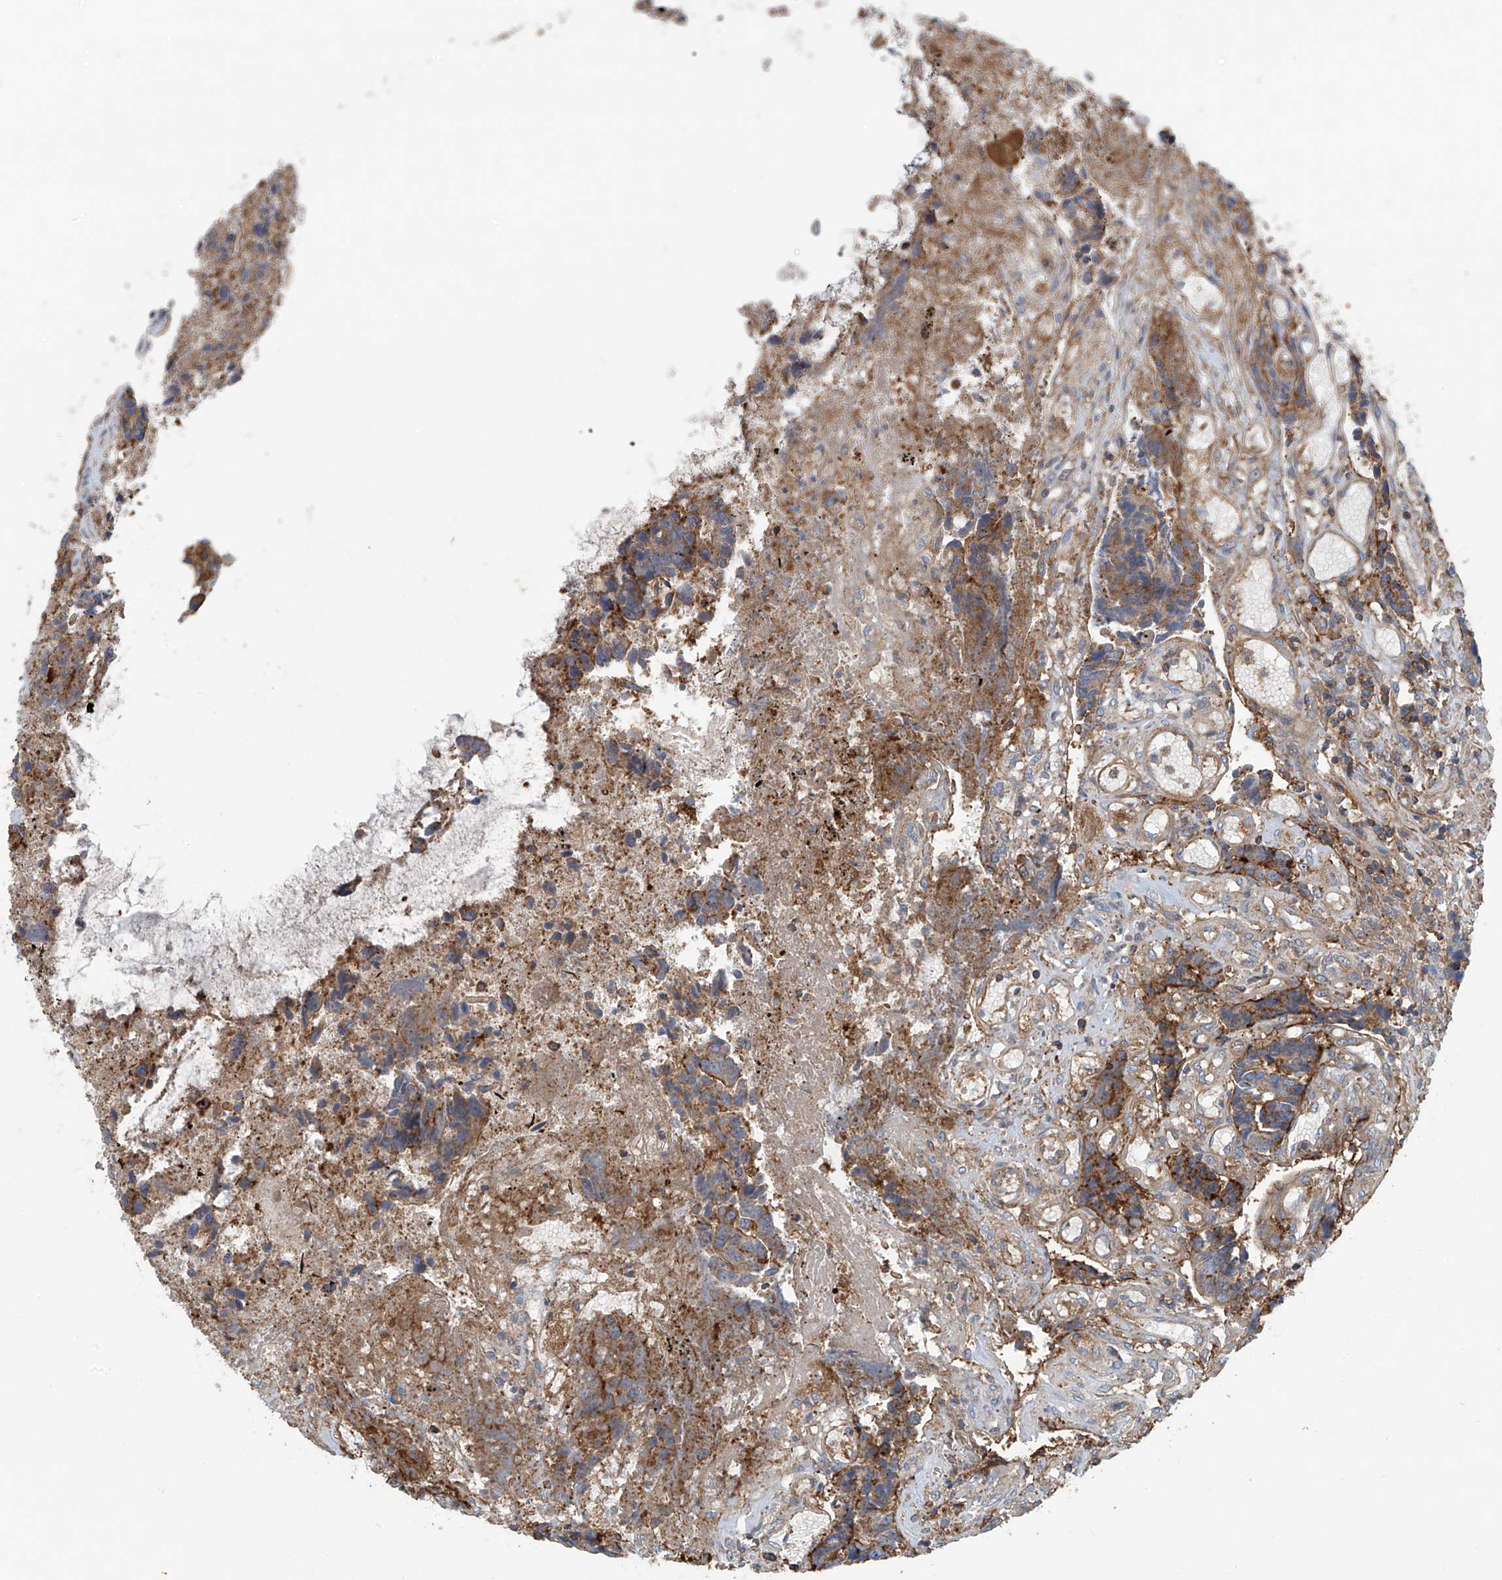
{"staining": {"intensity": "moderate", "quantity": ">75%", "location": "cytoplasmic/membranous"}, "tissue": "colorectal cancer", "cell_type": "Tumor cells", "image_type": "cancer", "snomed": [{"axis": "morphology", "description": "Adenocarcinoma, NOS"}, {"axis": "topography", "description": "Rectum"}], "caption": "DAB immunohistochemical staining of colorectal cancer (adenocarcinoma) displays moderate cytoplasmic/membranous protein staining in approximately >75% of tumor cells.", "gene": "SLC1A5", "patient": {"sex": "male", "age": 84}}